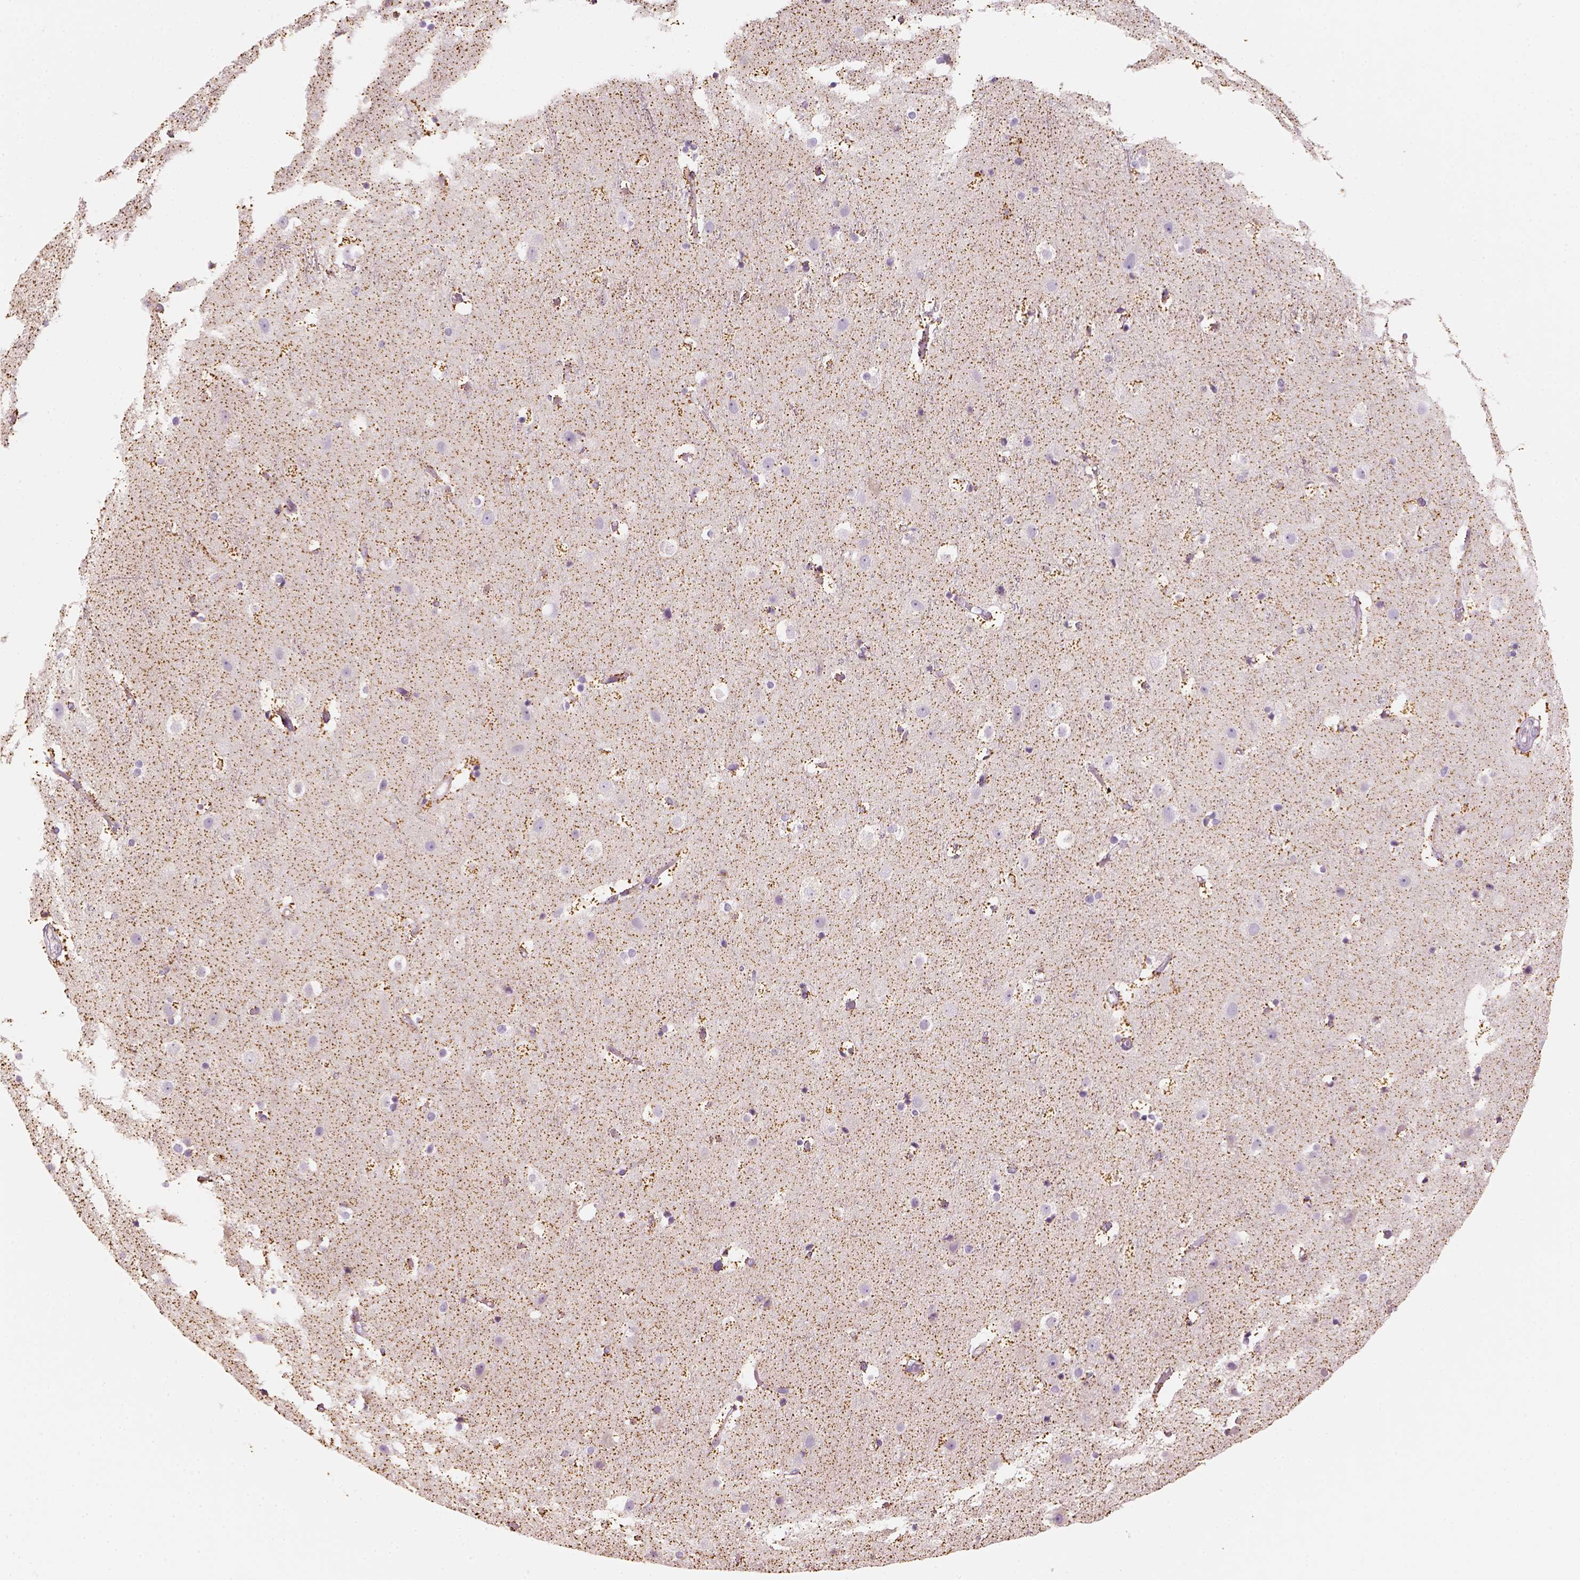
{"staining": {"intensity": "negative", "quantity": "none", "location": "none"}, "tissue": "cerebral cortex", "cell_type": "Endothelial cells", "image_type": "normal", "snomed": [{"axis": "morphology", "description": "Normal tissue, NOS"}, {"axis": "topography", "description": "Cerebral cortex"}], "caption": "IHC of benign human cerebral cortex displays no staining in endothelial cells. Brightfield microscopy of IHC stained with DAB (3,3'-diaminobenzidine) (brown) and hematoxylin (blue), captured at high magnification.", "gene": "LCA5", "patient": {"sex": "female", "age": 52}}